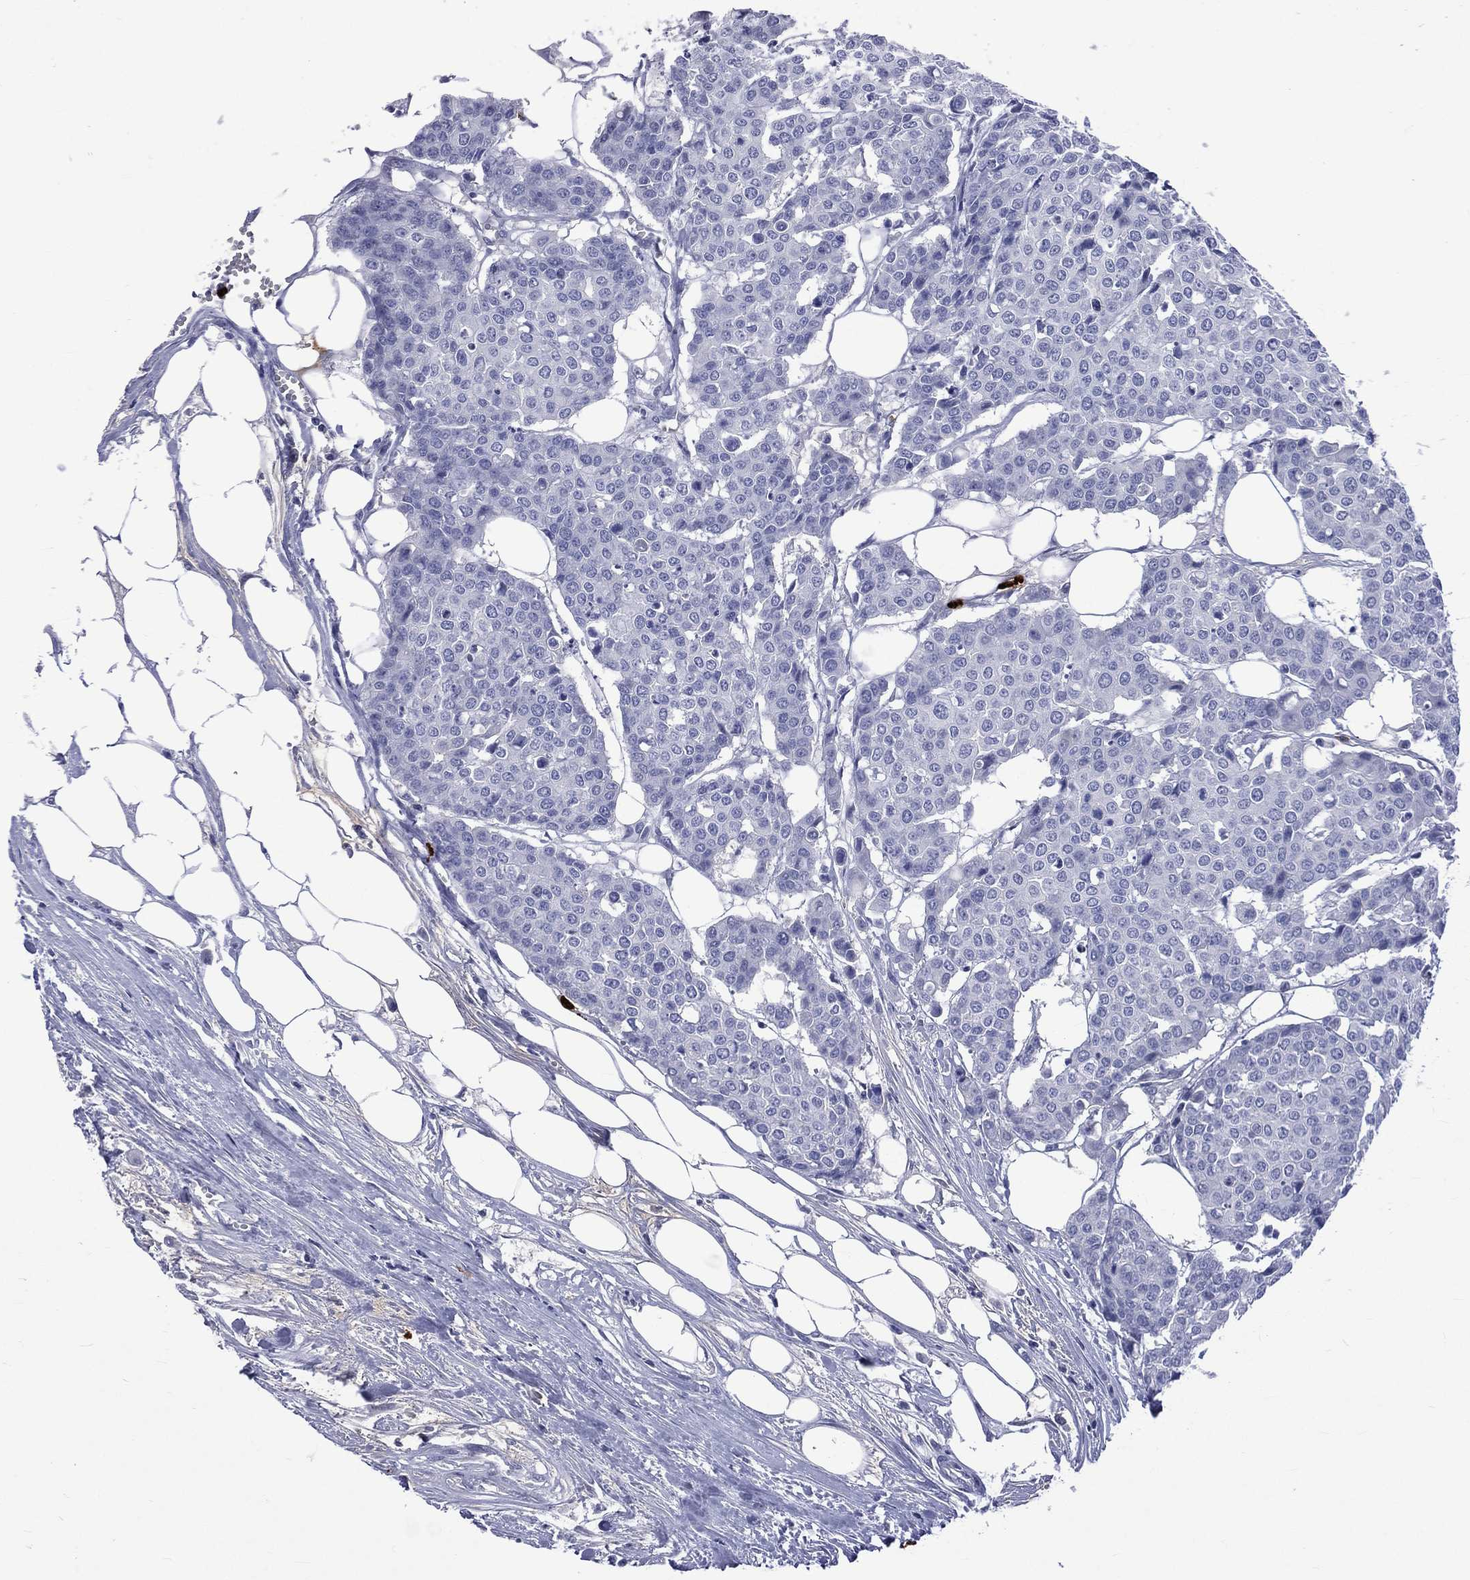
{"staining": {"intensity": "negative", "quantity": "none", "location": "none"}, "tissue": "carcinoid", "cell_type": "Tumor cells", "image_type": "cancer", "snomed": [{"axis": "morphology", "description": "Carcinoid, malignant, NOS"}, {"axis": "topography", "description": "Colon"}], "caption": "A histopathology image of human carcinoid is negative for staining in tumor cells.", "gene": "ELANE", "patient": {"sex": "male", "age": 81}}